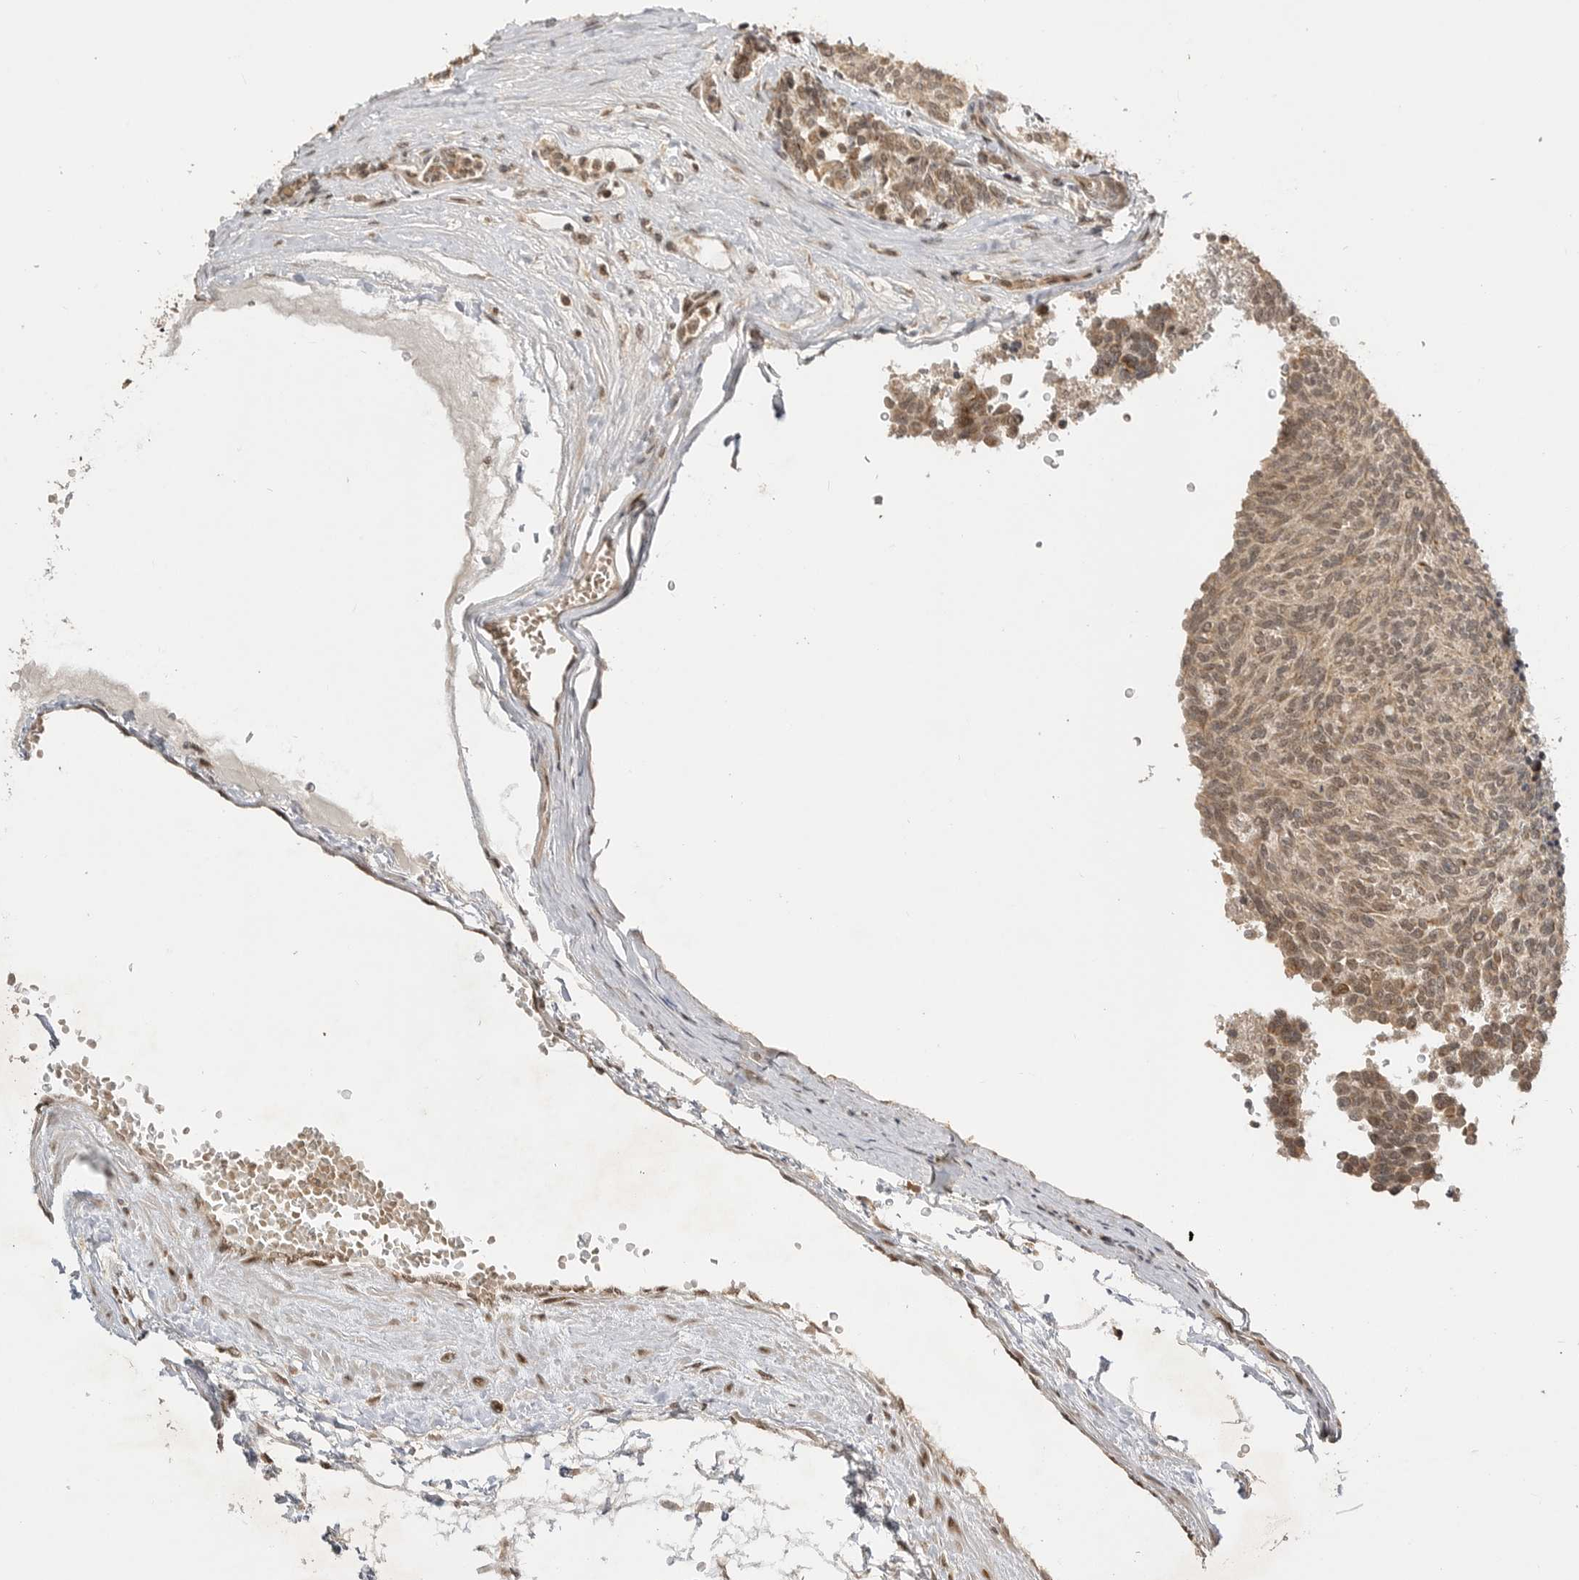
{"staining": {"intensity": "weak", "quantity": ">75%", "location": "cytoplasmic/membranous"}, "tissue": "carcinoid", "cell_type": "Tumor cells", "image_type": "cancer", "snomed": [{"axis": "morphology", "description": "Carcinoid, malignant, NOS"}, {"axis": "topography", "description": "Pancreas"}], "caption": "Protein staining by immunohistochemistry (IHC) shows weak cytoplasmic/membranous expression in about >75% of tumor cells in carcinoid (malignant). (Stains: DAB (3,3'-diaminobenzidine) in brown, nuclei in blue, Microscopy: brightfield microscopy at high magnification).", "gene": "ALKAL1", "patient": {"sex": "female", "age": 54}}